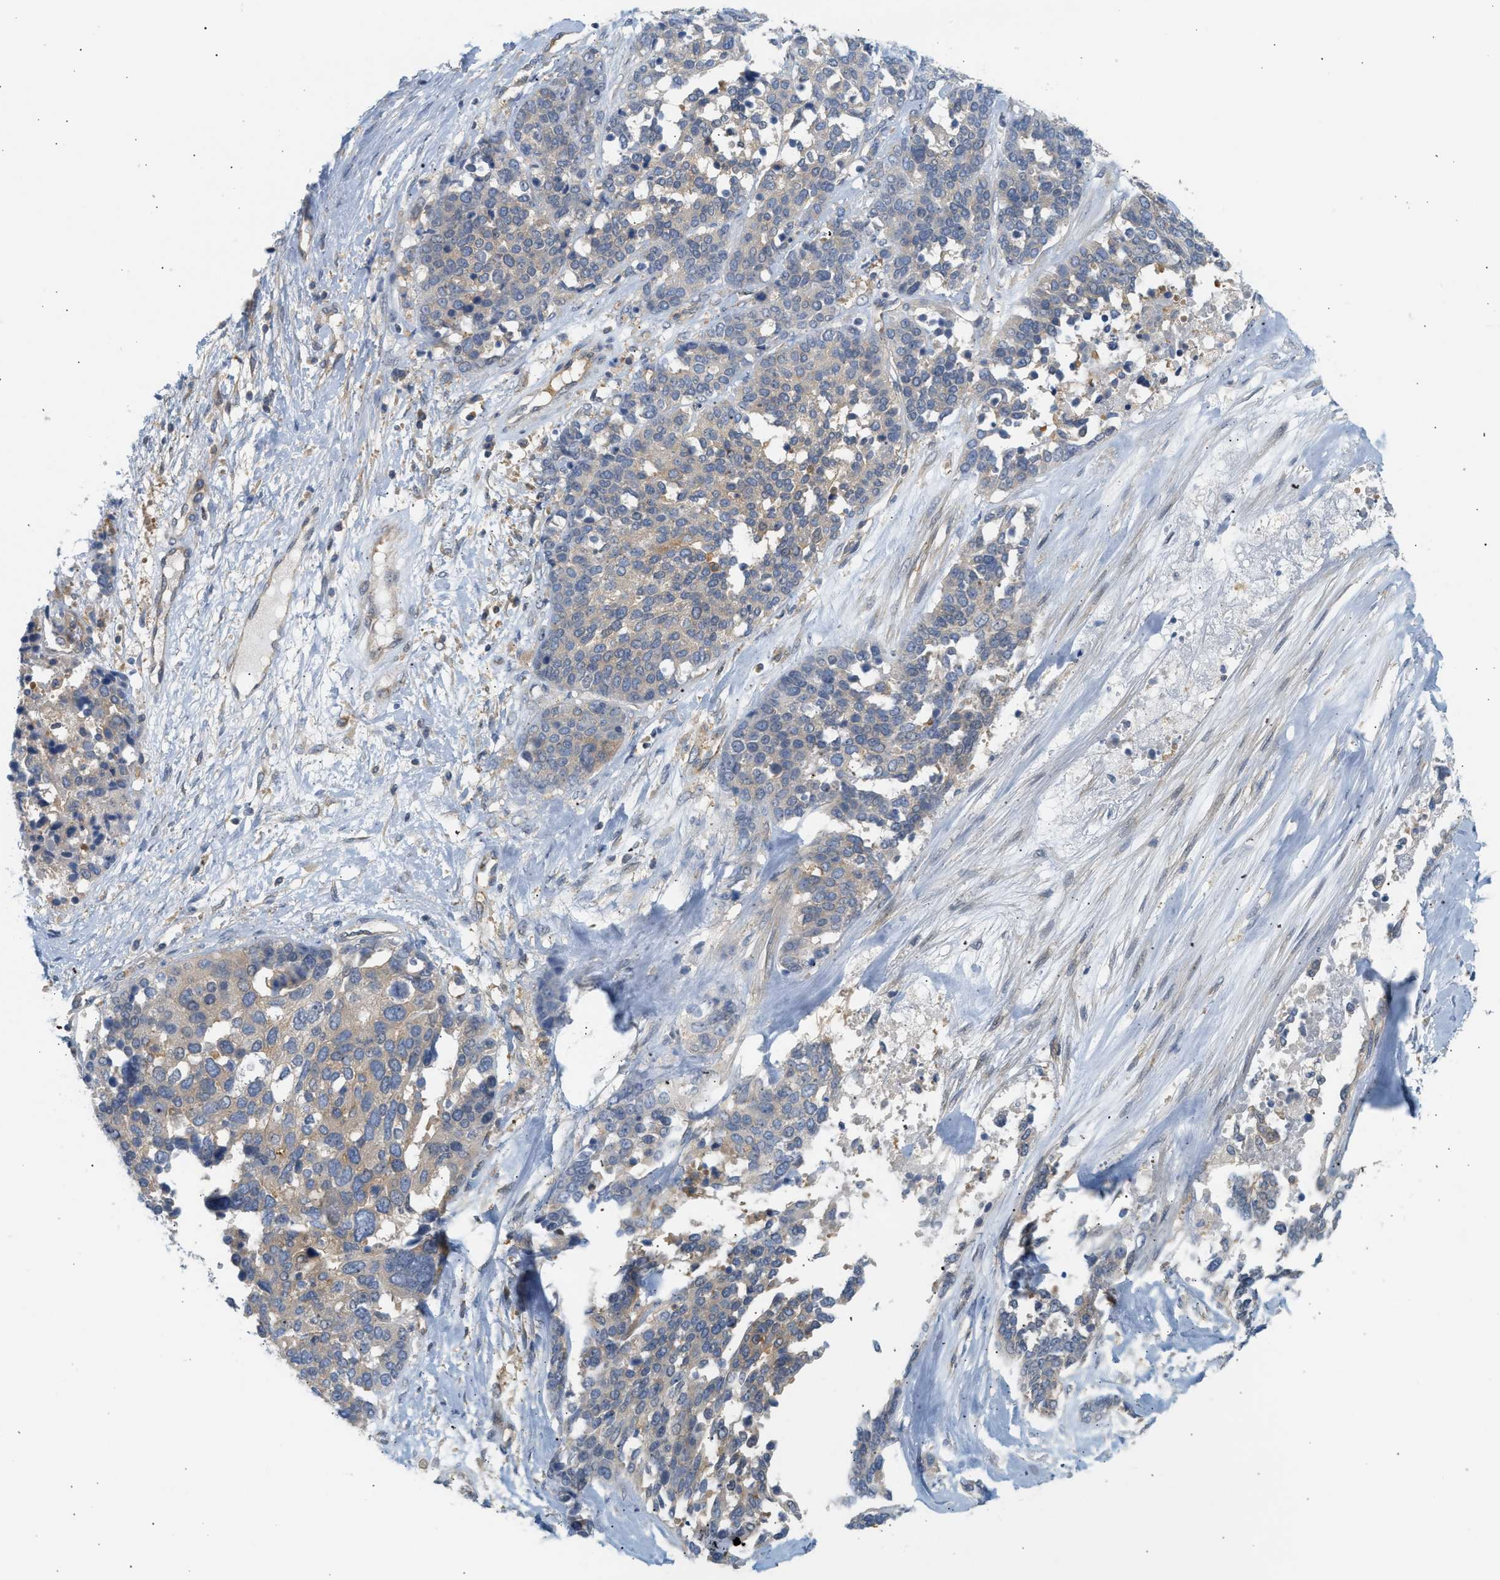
{"staining": {"intensity": "weak", "quantity": ">75%", "location": "cytoplasmic/membranous"}, "tissue": "ovarian cancer", "cell_type": "Tumor cells", "image_type": "cancer", "snomed": [{"axis": "morphology", "description": "Cystadenocarcinoma, serous, NOS"}, {"axis": "topography", "description": "Ovary"}], "caption": "IHC (DAB (3,3'-diaminobenzidine)) staining of human ovarian cancer reveals weak cytoplasmic/membranous protein expression in approximately >75% of tumor cells.", "gene": "PAFAH1B1", "patient": {"sex": "female", "age": 44}}